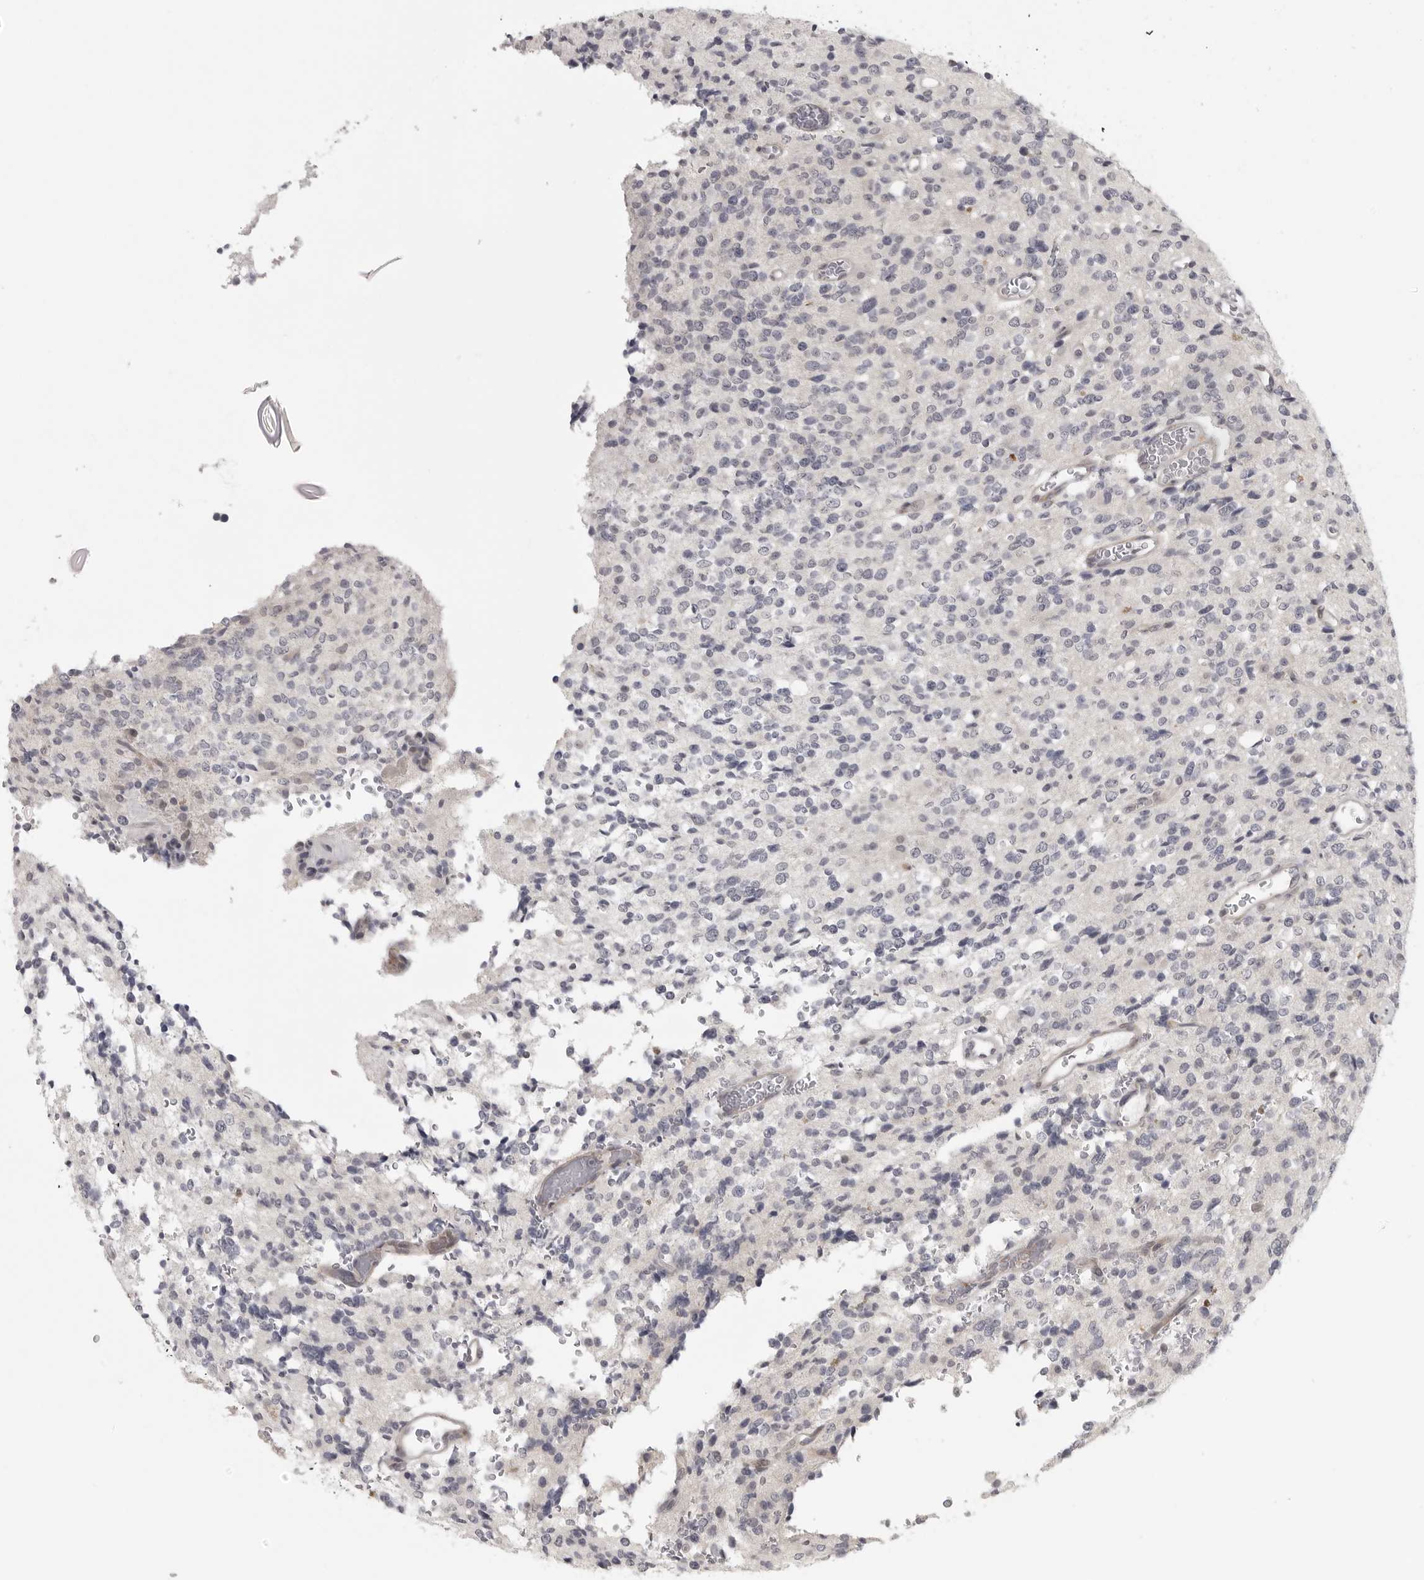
{"staining": {"intensity": "negative", "quantity": "none", "location": "none"}, "tissue": "glioma", "cell_type": "Tumor cells", "image_type": "cancer", "snomed": [{"axis": "morphology", "description": "Glioma, malignant, High grade"}, {"axis": "topography", "description": "Brain"}], "caption": "DAB immunohistochemical staining of human glioma reveals no significant positivity in tumor cells.", "gene": "UROD", "patient": {"sex": "male", "age": 34}}